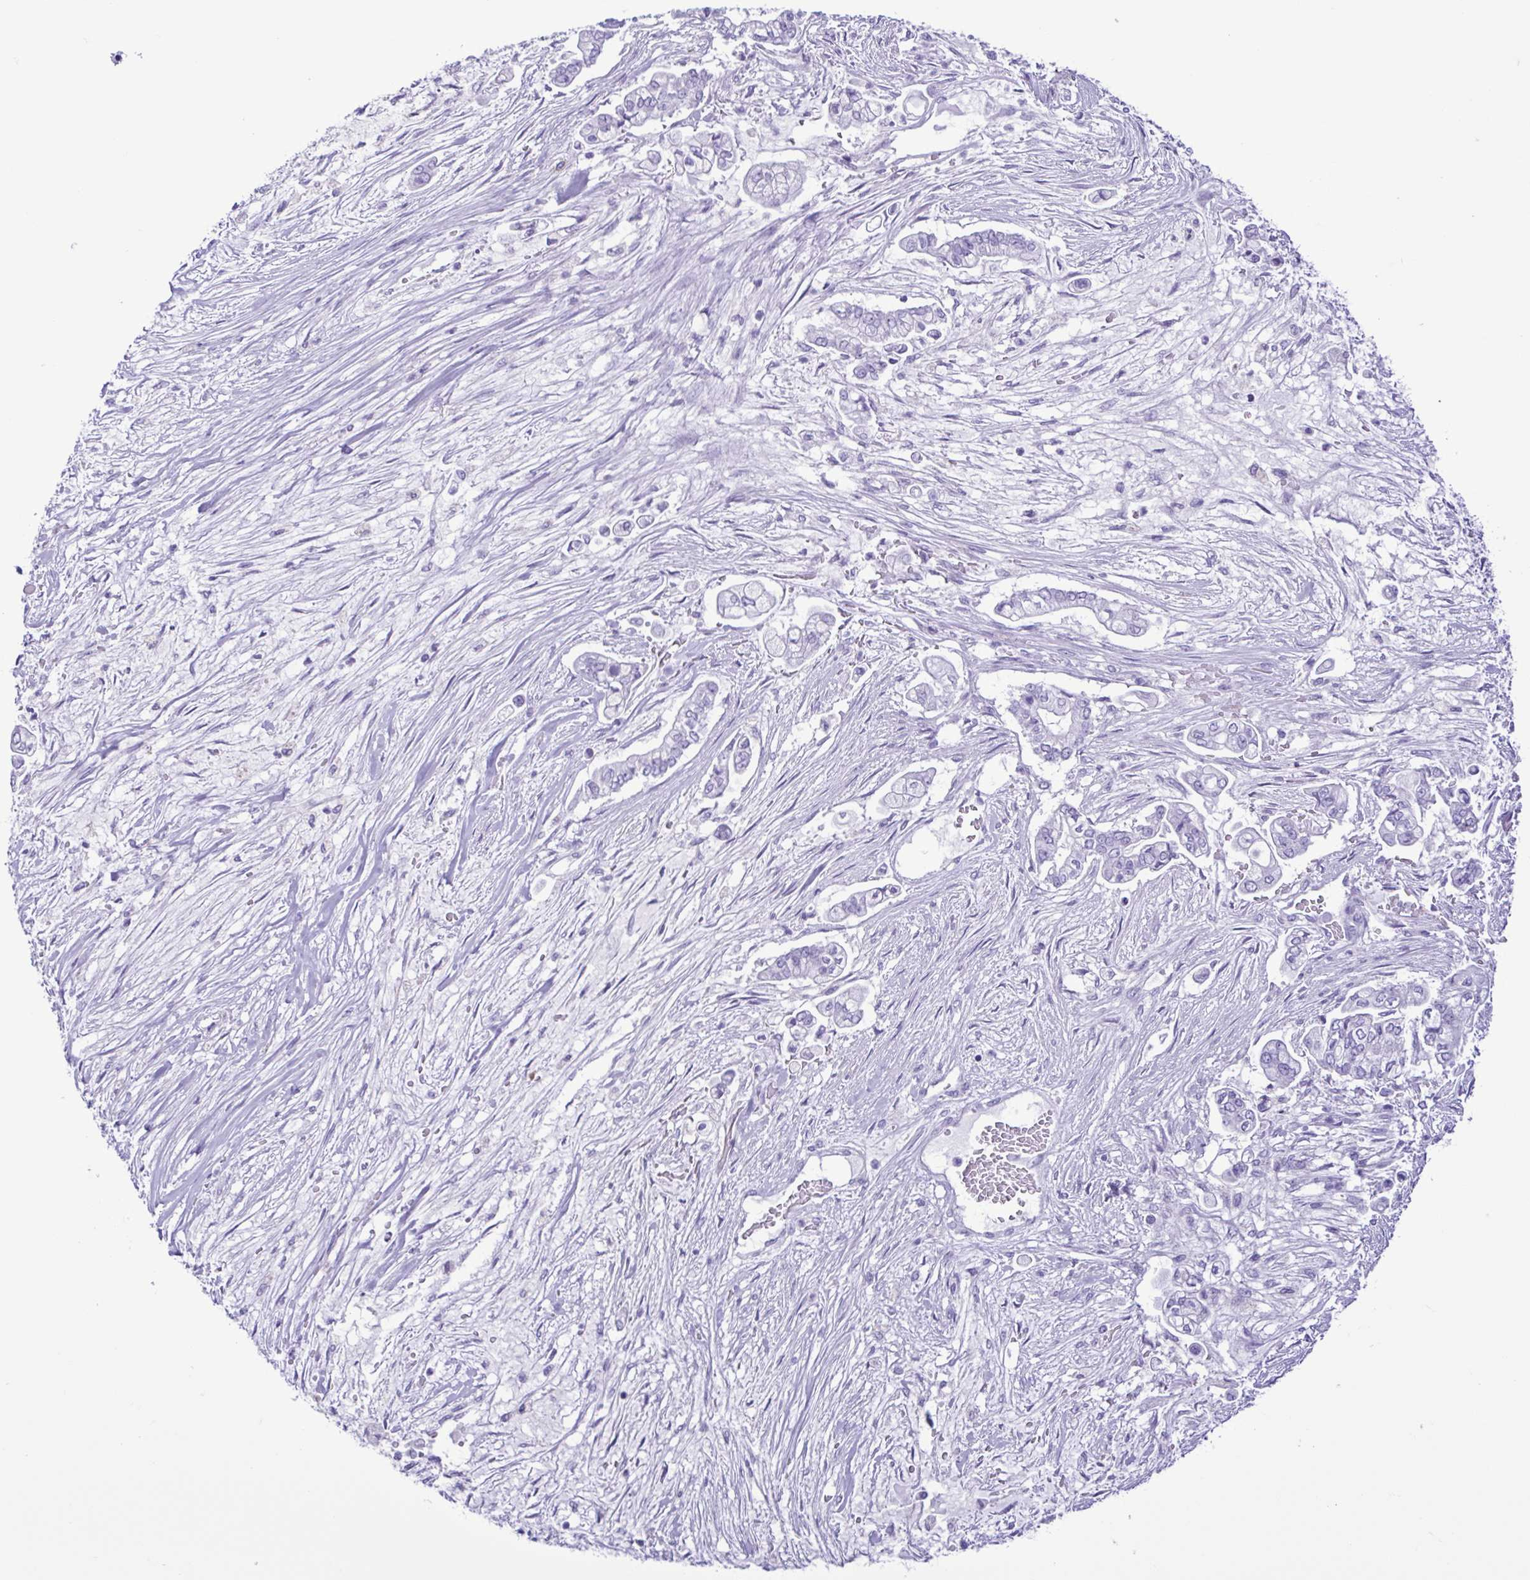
{"staining": {"intensity": "negative", "quantity": "none", "location": "none"}, "tissue": "pancreatic cancer", "cell_type": "Tumor cells", "image_type": "cancer", "snomed": [{"axis": "morphology", "description": "Adenocarcinoma, NOS"}, {"axis": "topography", "description": "Pancreas"}], "caption": "High magnification brightfield microscopy of adenocarcinoma (pancreatic) stained with DAB (brown) and counterstained with hematoxylin (blue): tumor cells show no significant positivity.", "gene": "SPATA16", "patient": {"sex": "female", "age": 69}}